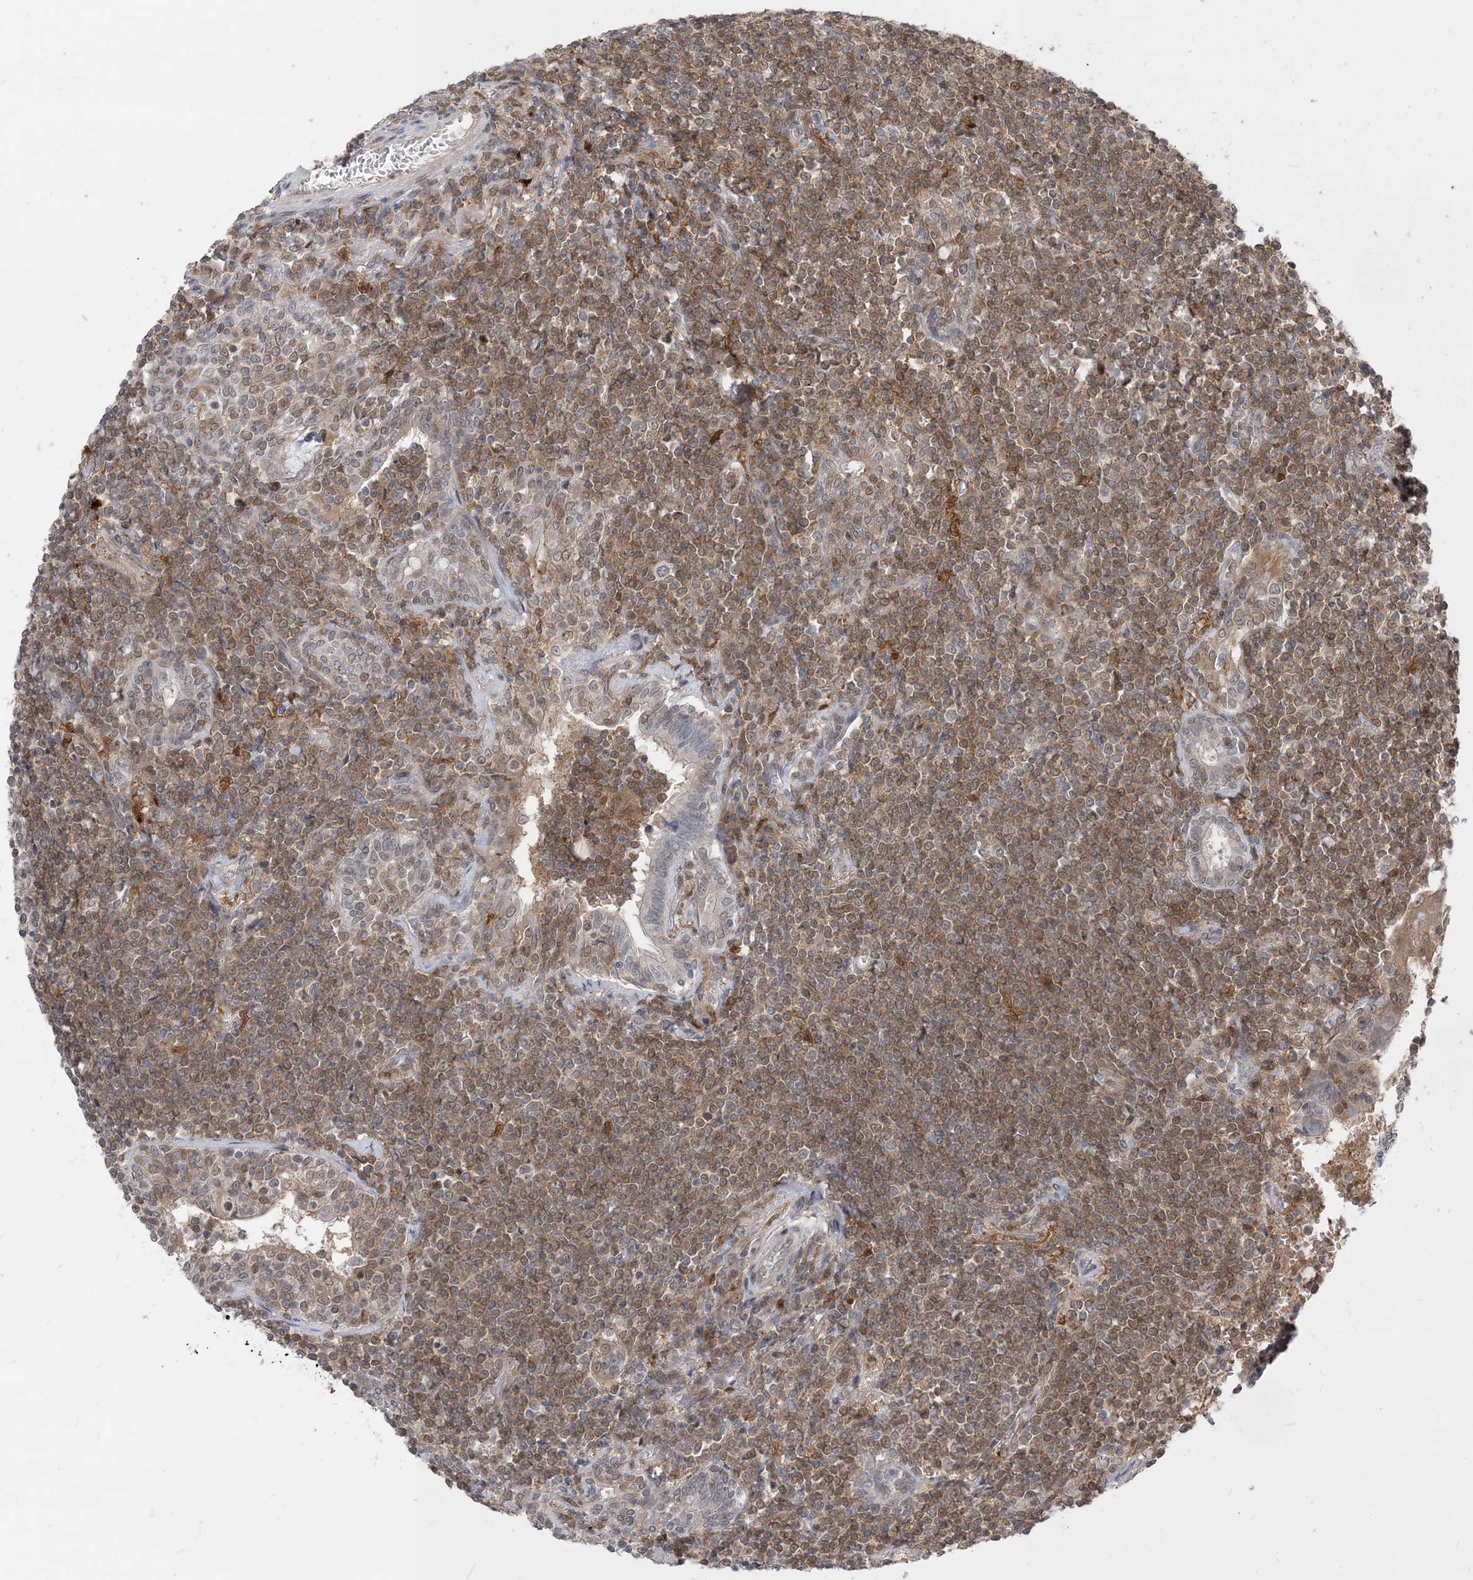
{"staining": {"intensity": "moderate", "quantity": "25%-75%", "location": "cytoplasmic/membranous,nuclear"}, "tissue": "lymphoma", "cell_type": "Tumor cells", "image_type": "cancer", "snomed": [{"axis": "morphology", "description": "Malignant lymphoma, non-Hodgkin's type, Low grade"}, {"axis": "topography", "description": "Lung"}], "caption": "This micrograph displays IHC staining of human malignant lymphoma, non-Hodgkin's type (low-grade), with medium moderate cytoplasmic/membranous and nuclear expression in approximately 25%-75% of tumor cells.", "gene": "NAGK", "patient": {"sex": "female", "age": 71}}